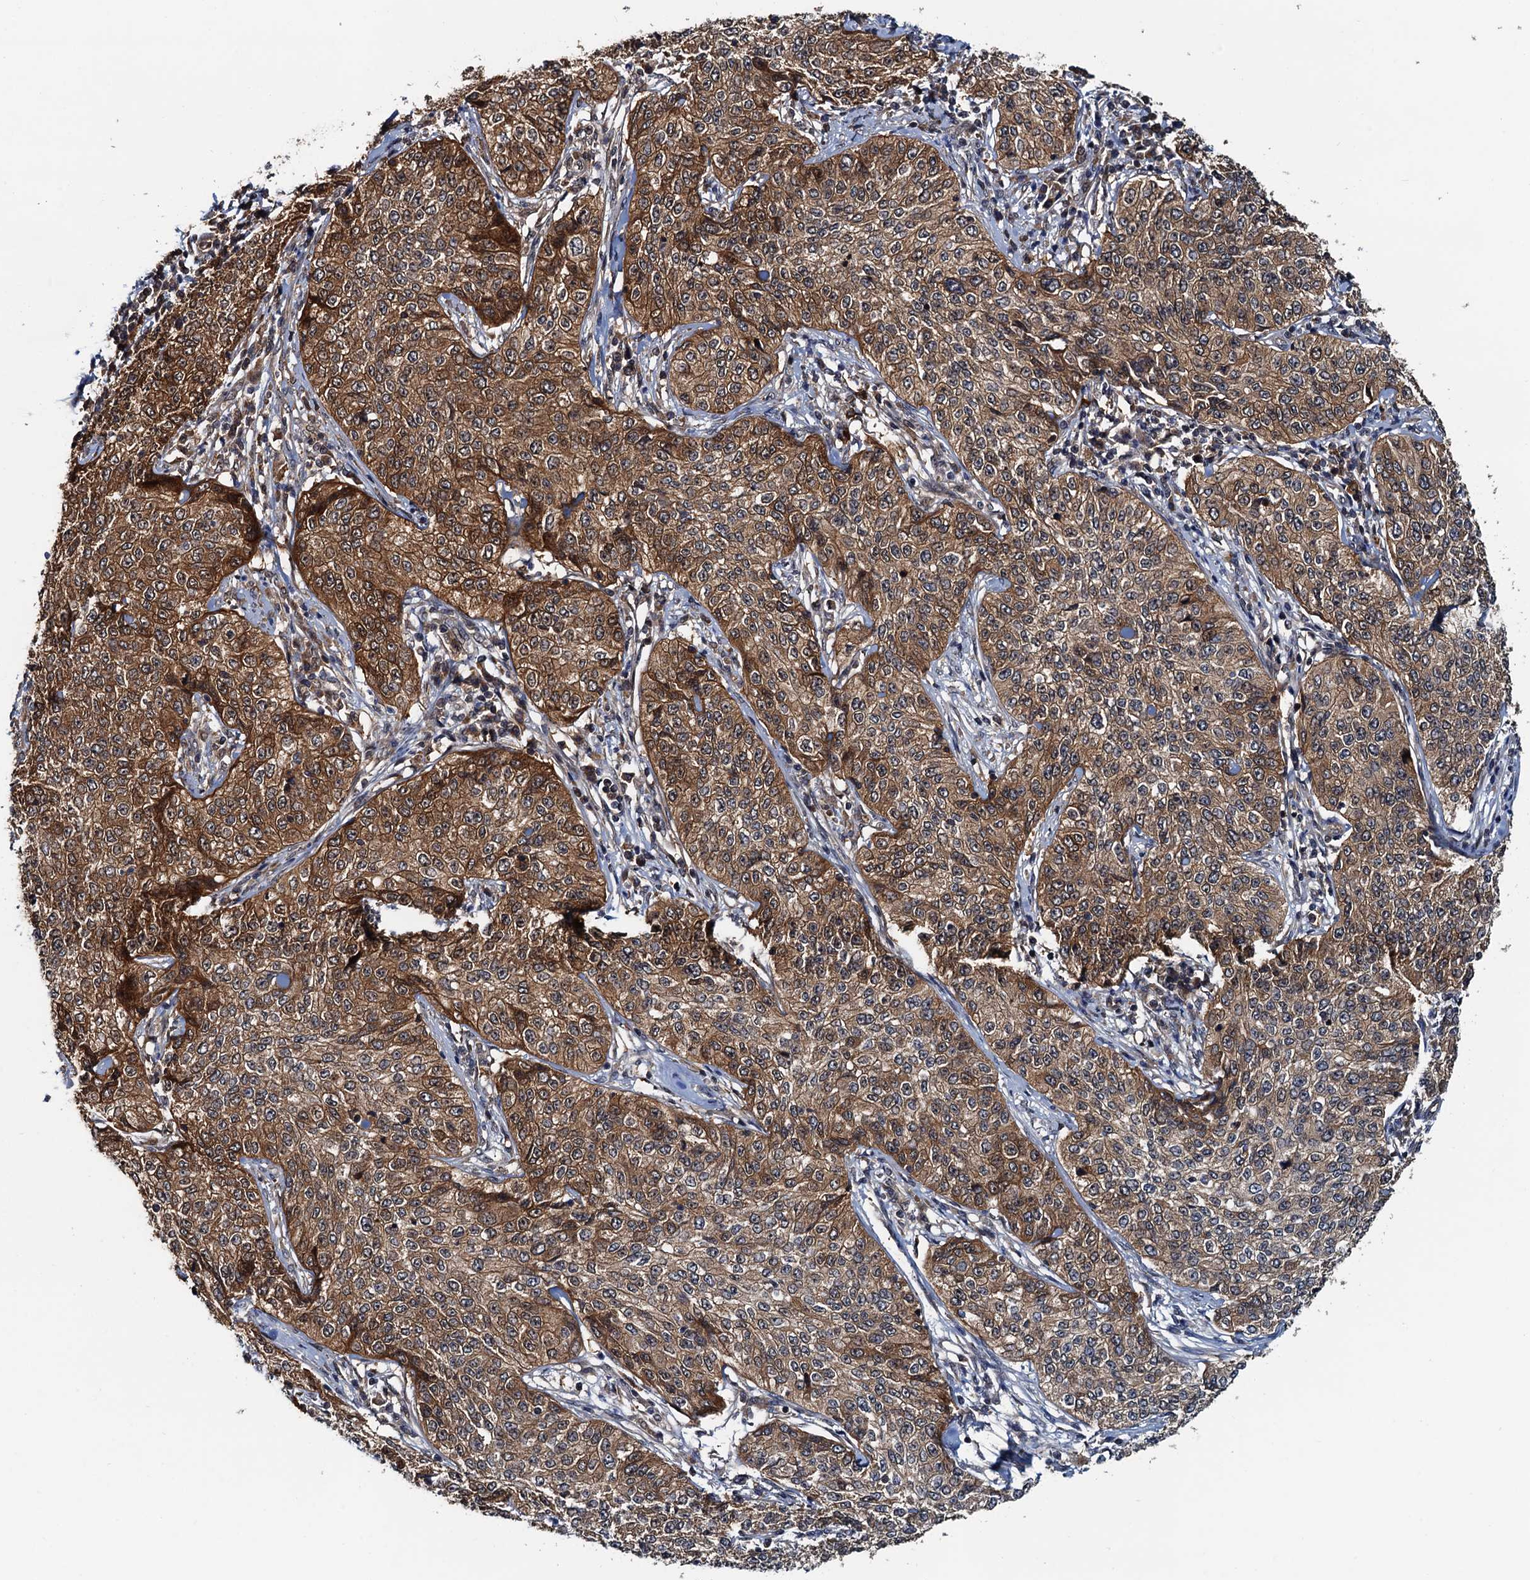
{"staining": {"intensity": "moderate", "quantity": ">75%", "location": "cytoplasmic/membranous"}, "tissue": "cervical cancer", "cell_type": "Tumor cells", "image_type": "cancer", "snomed": [{"axis": "morphology", "description": "Squamous cell carcinoma, NOS"}, {"axis": "topography", "description": "Cervix"}], "caption": "Immunohistochemistry (IHC) micrograph of human cervical squamous cell carcinoma stained for a protein (brown), which exhibits medium levels of moderate cytoplasmic/membranous staining in about >75% of tumor cells.", "gene": "AAGAB", "patient": {"sex": "female", "age": 35}}